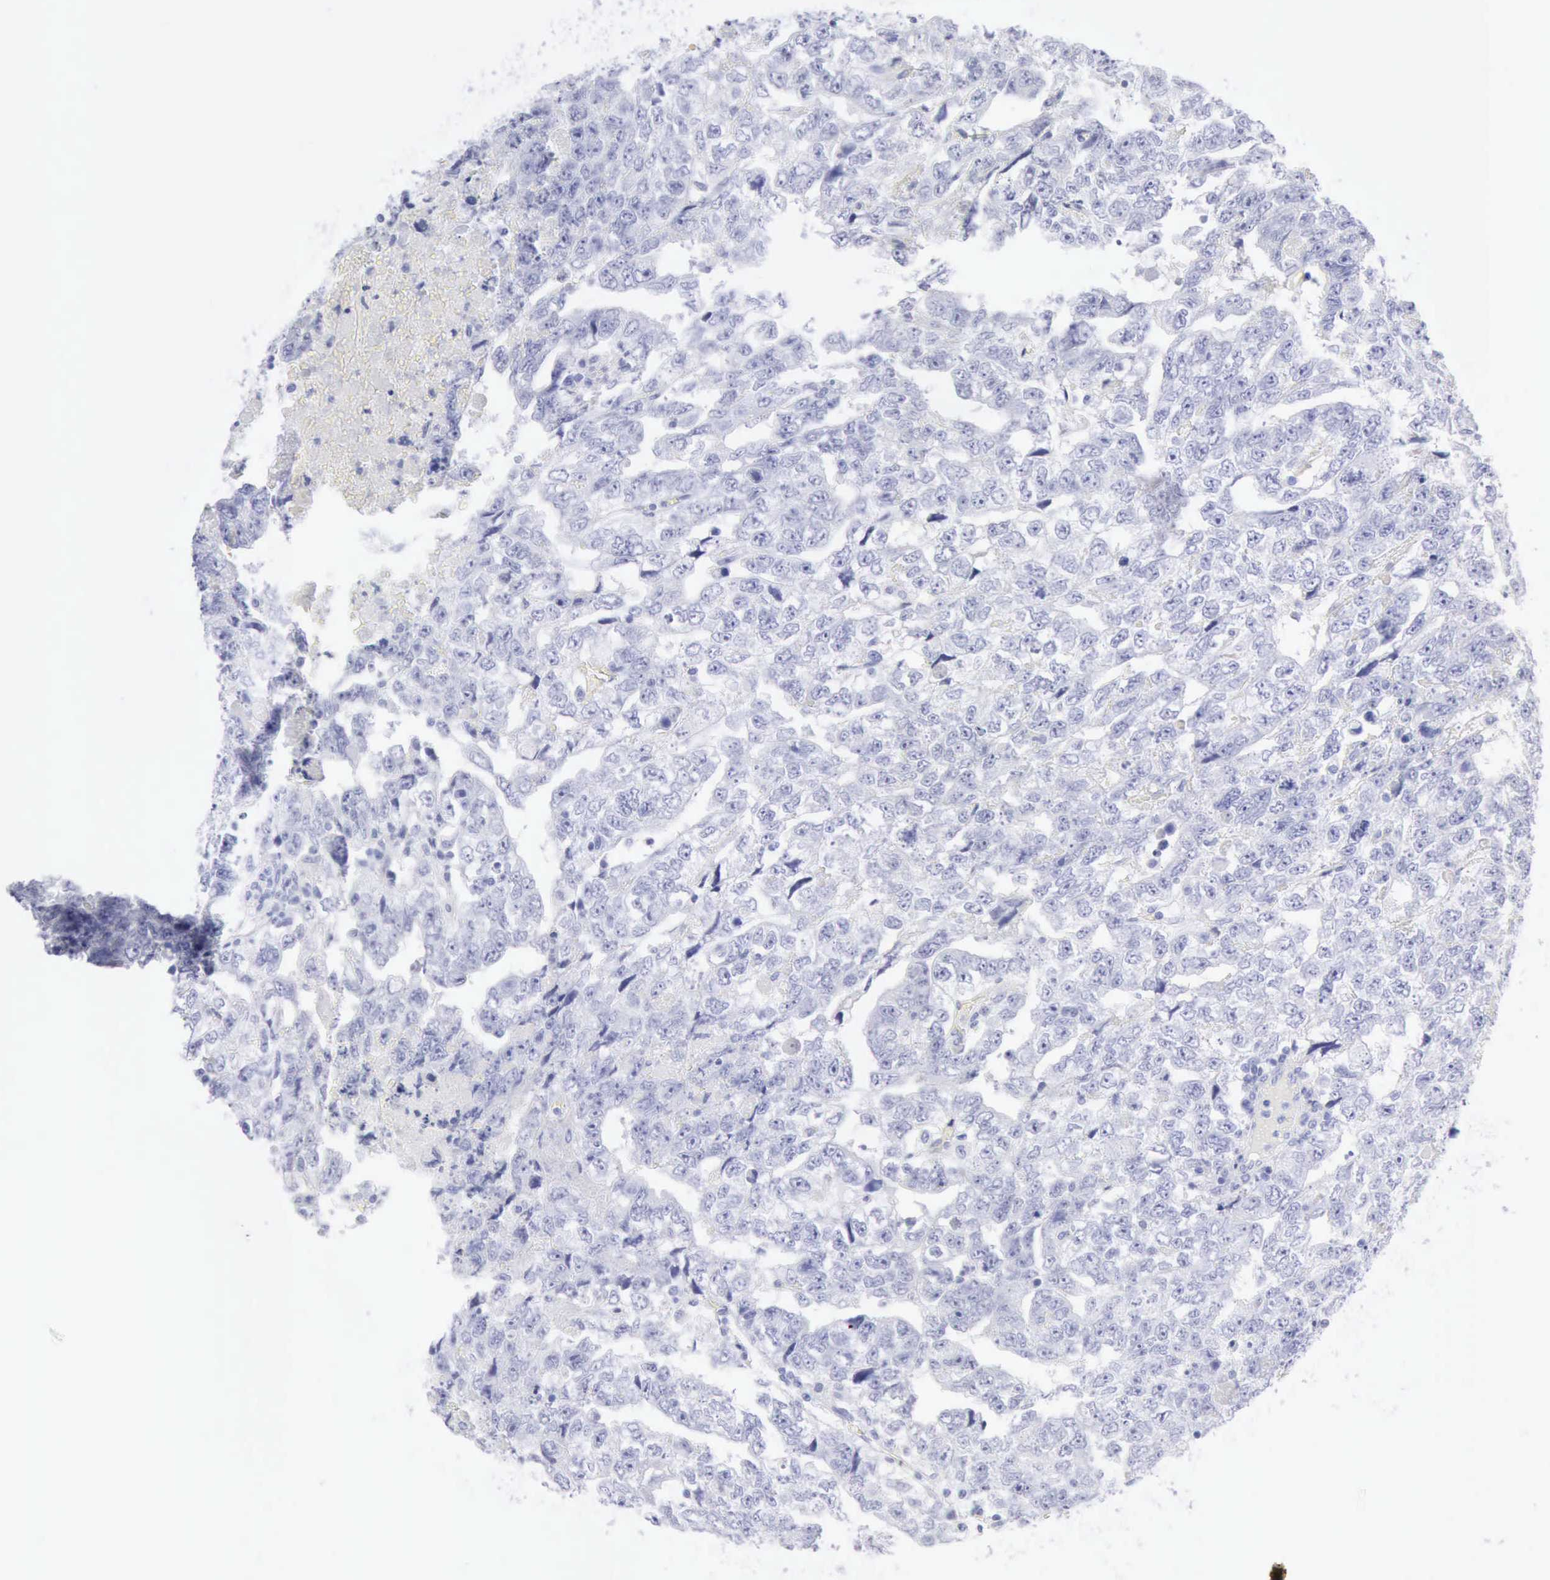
{"staining": {"intensity": "negative", "quantity": "none", "location": "none"}, "tissue": "testis cancer", "cell_type": "Tumor cells", "image_type": "cancer", "snomed": [{"axis": "morphology", "description": "Carcinoma, Embryonal, NOS"}, {"axis": "topography", "description": "Testis"}], "caption": "Immunohistochemical staining of testis cancer demonstrates no significant positivity in tumor cells.", "gene": "KRT5", "patient": {"sex": "male", "age": 36}}